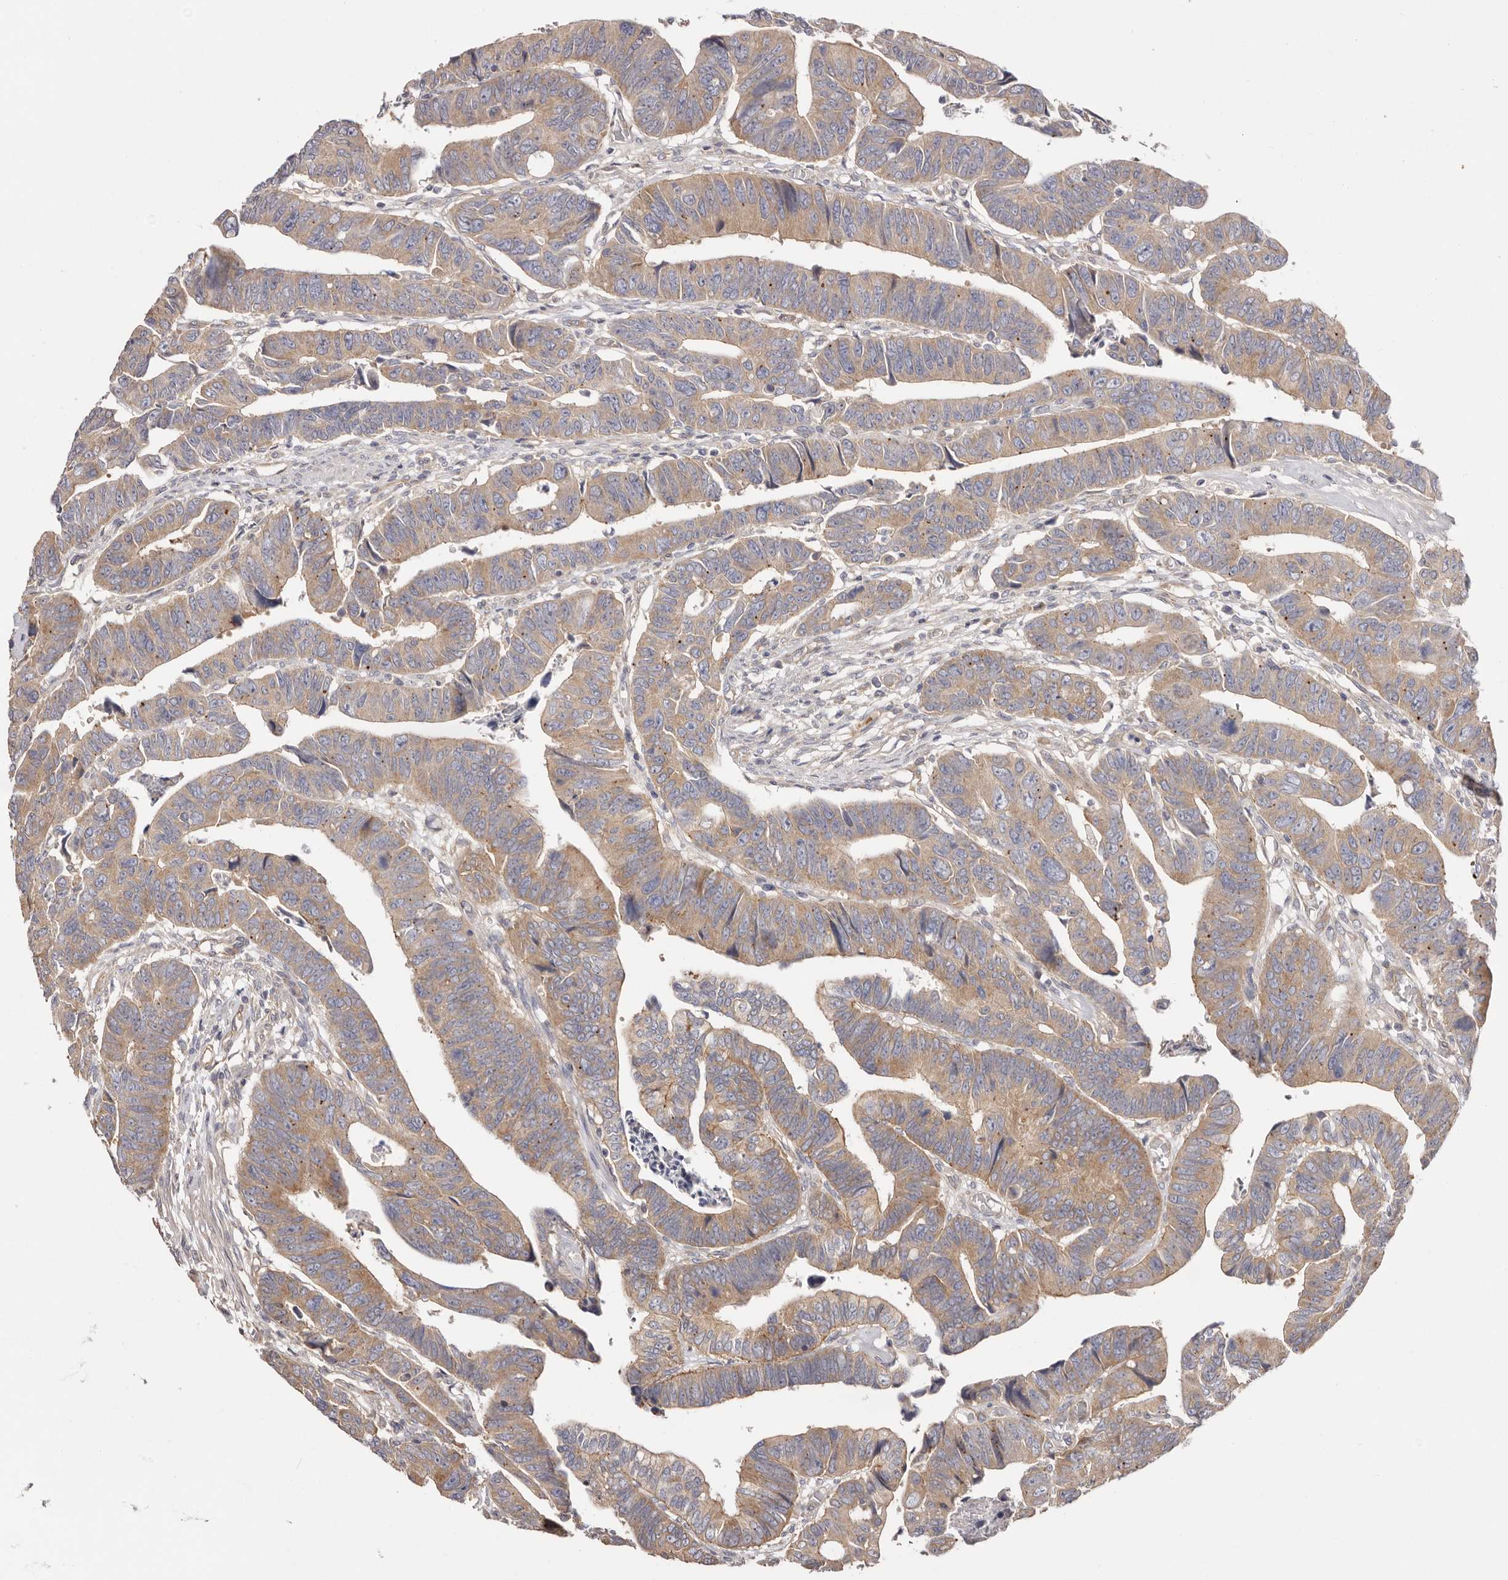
{"staining": {"intensity": "moderate", "quantity": ">75%", "location": "cytoplasmic/membranous"}, "tissue": "colorectal cancer", "cell_type": "Tumor cells", "image_type": "cancer", "snomed": [{"axis": "morphology", "description": "Adenocarcinoma, NOS"}, {"axis": "topography", "description": "Rectum"}], "caption": "High-power microscopy captured an immunohistochemistry histopathology image of colorectal cancer (adenocarcinoma), revealing moderate cytoplasmic/membranous staining in about >75% of tumor cells.", "gene": "FAM167B", "patient": {"sex": "female", "age": 65}}